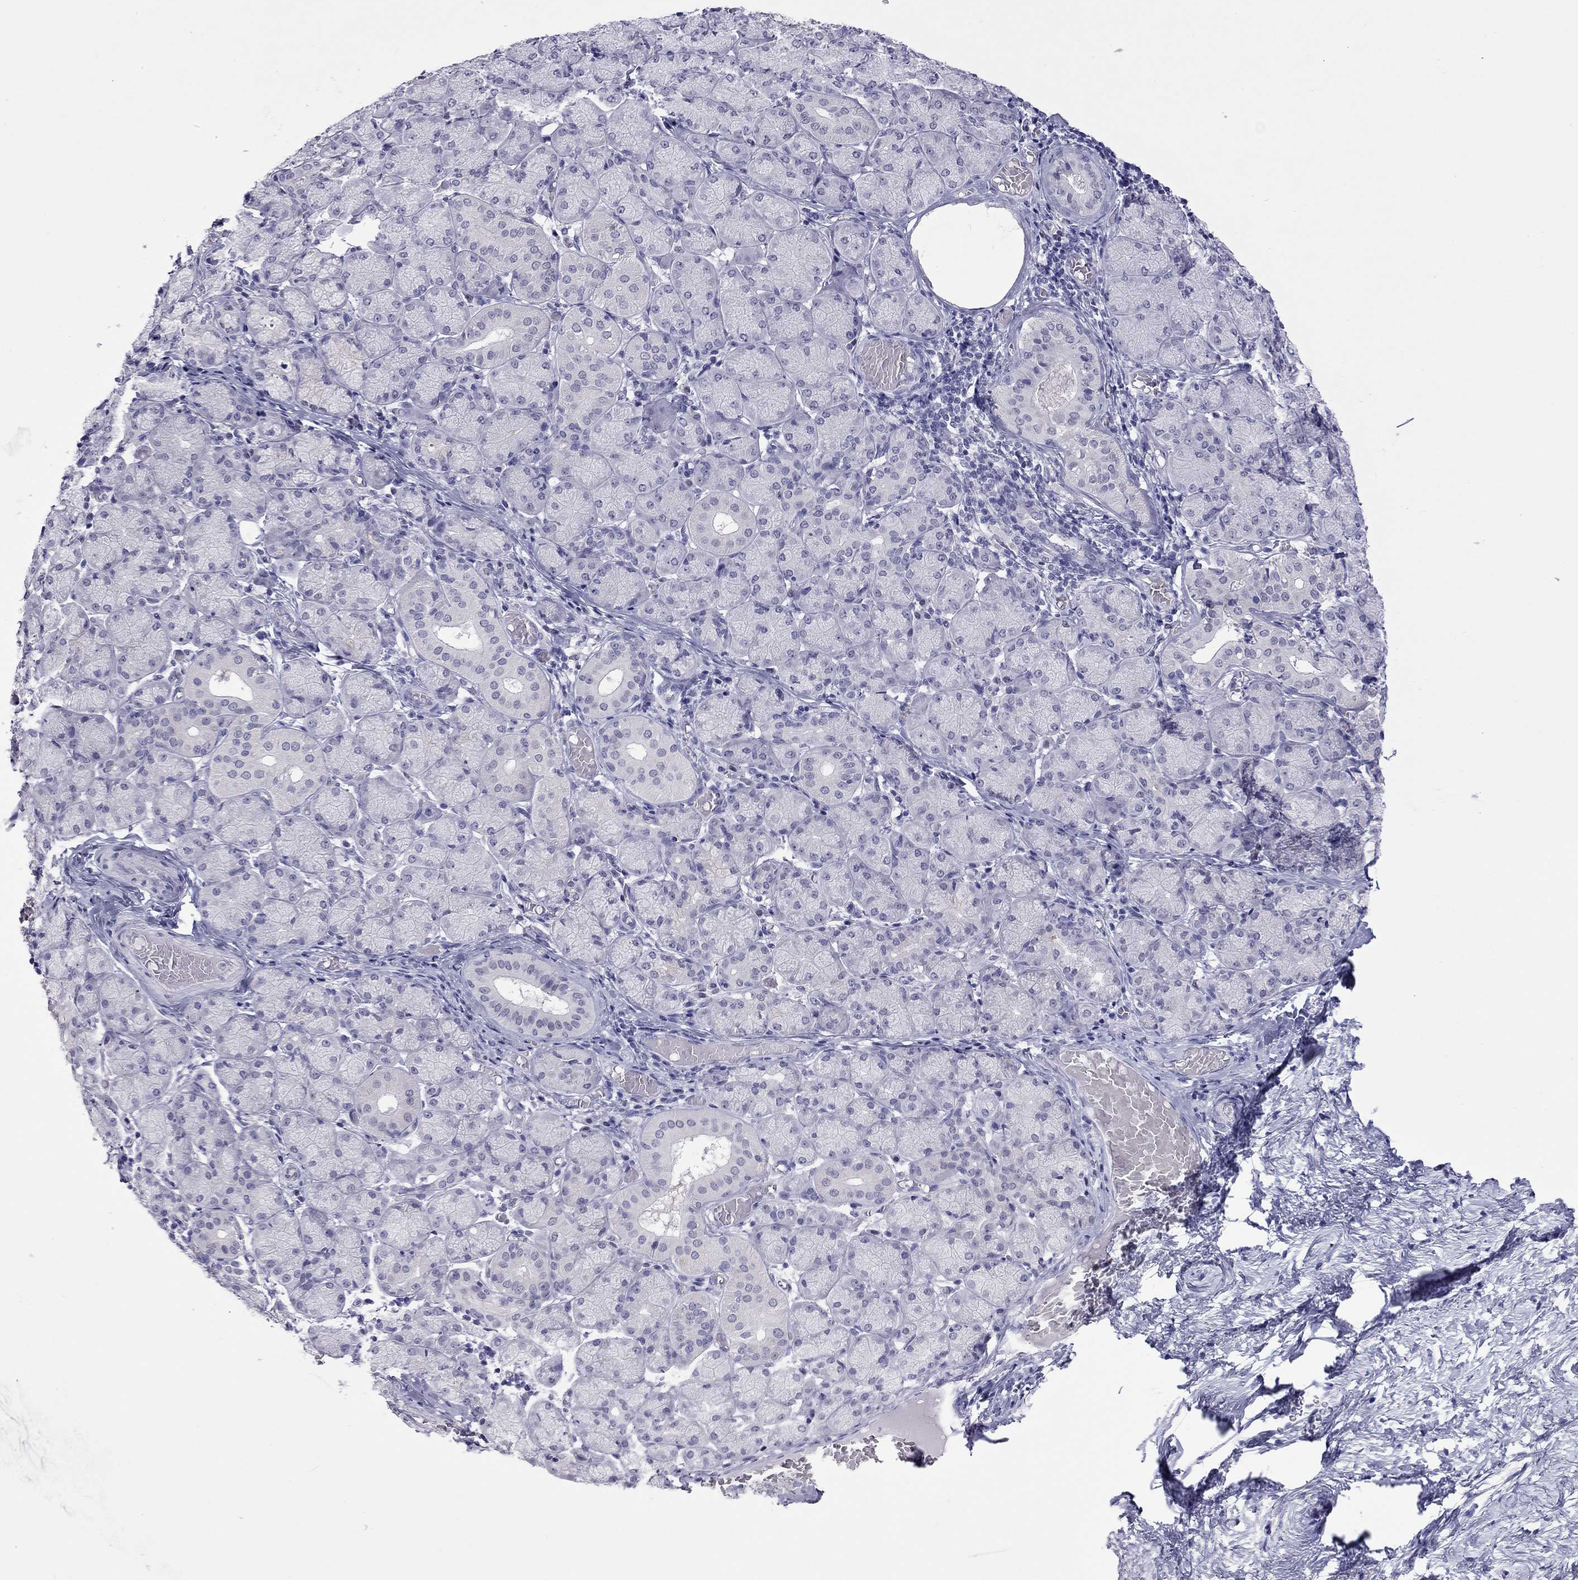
{"staining": {"intensity": "negative", "quantity": "none", "location": "none"}, "tissue": "salivary gland", "cell_type": "Glandular cells", "image_type": "normal", "snomed": [{"axis": "morphology", "description": "Normal tissue, NOS"}, {"axis": "topography", "description": "Salivary gland"}, {"axis": "topography", "description": "Peripheral nerve tissue"}], "caption": "Immunohistochemistry of benign salivary gland reveals no positivity in glandular cells.", "gene": "CHRNB3", "patient": {"sex": "female", "age": 24}}